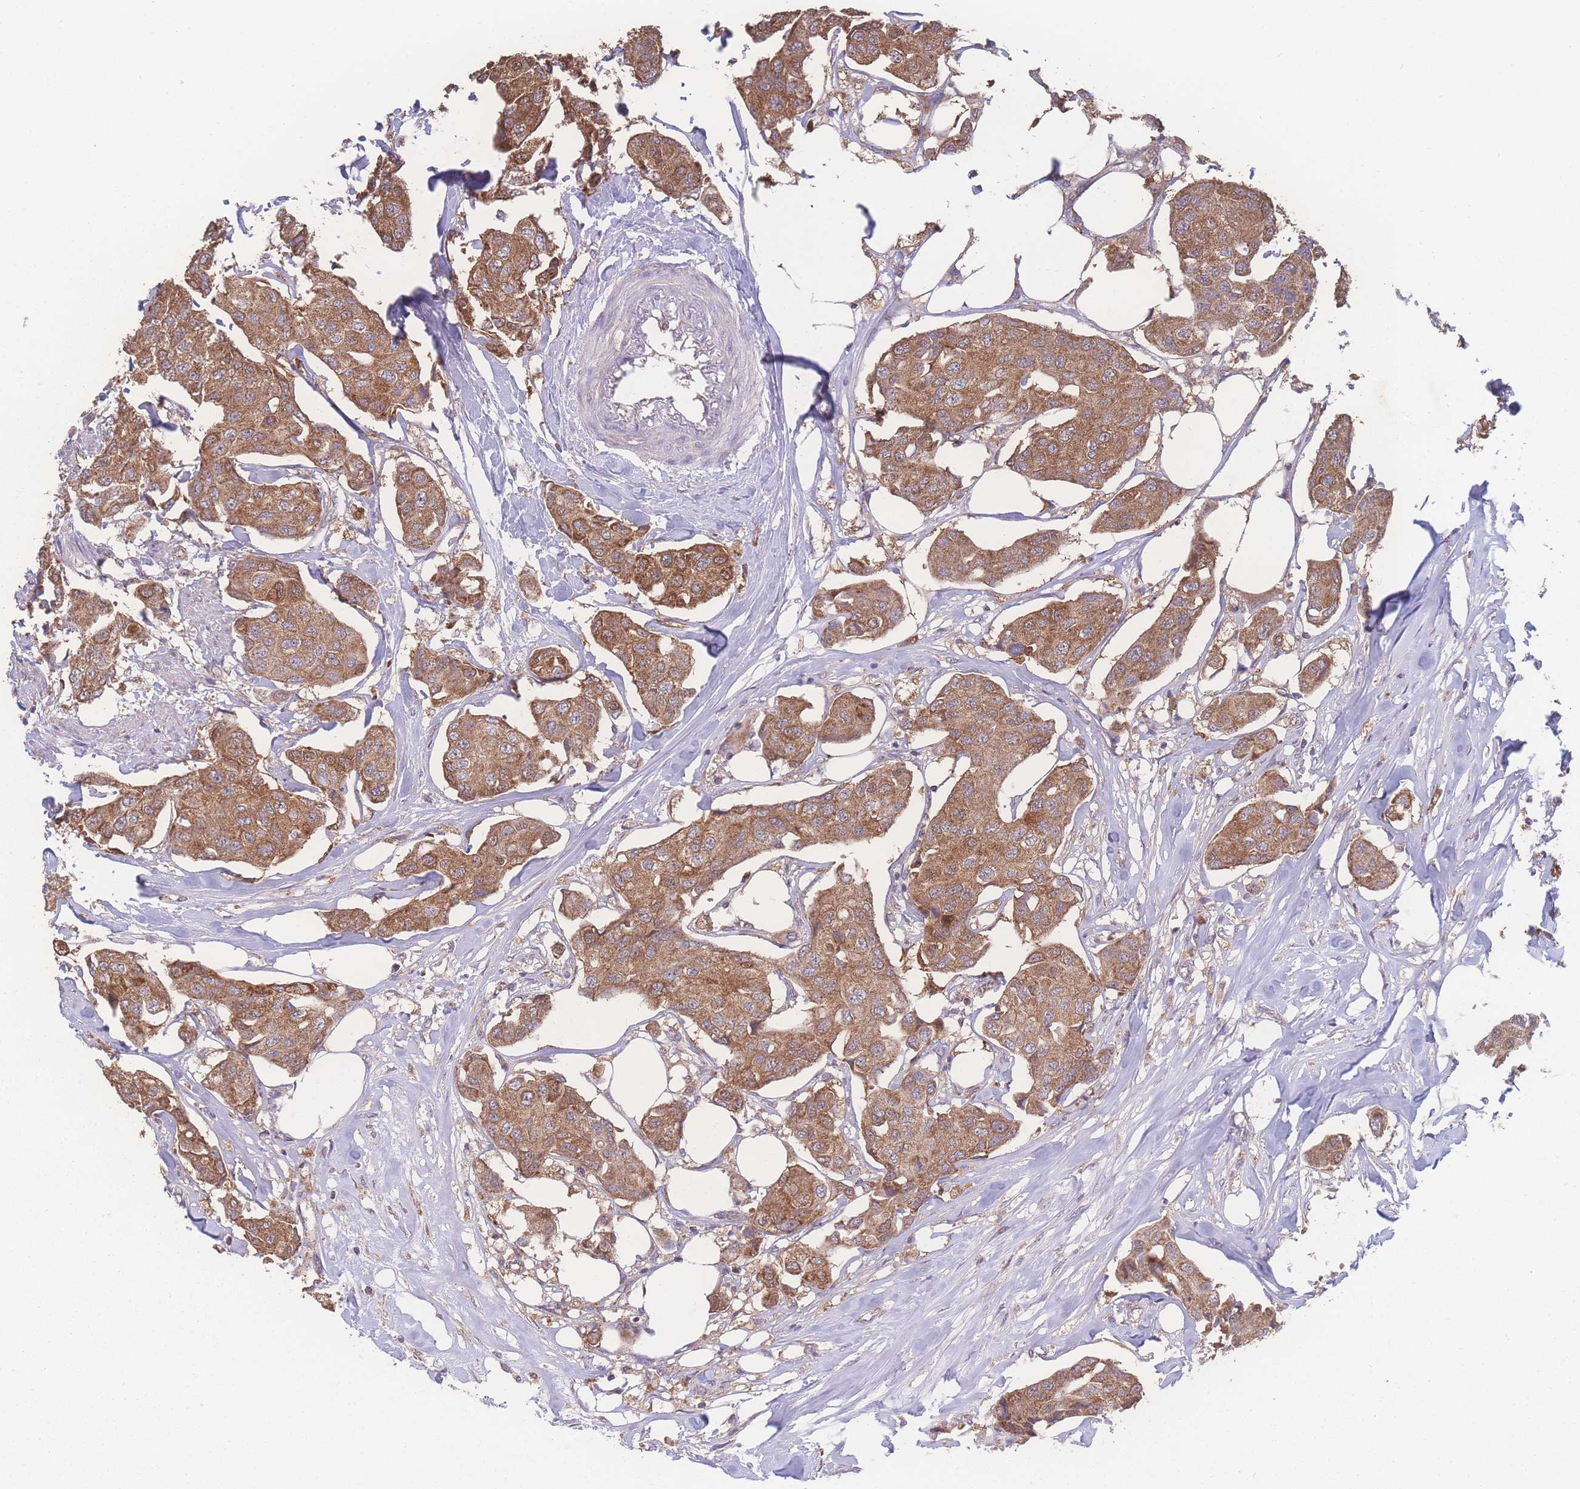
{"staining": {"intensity": "moderate", "quantity": ">75%", "location": "cytoplasmic/membranous"}, "tissue": "breast cancer", "cell_type": "Tumor cells", "image_type": "cancer", "snomed": [{"axis": "morphology", "description": "Duct carcinoma"}, {"axis": "topography", "description": "Breast"}, {"axis": "topography", "description": "Lymph node"}], "caption": "Immunohistochemistry of human intraductal carcinoma (breast) exhibits medium levels of moderate cytoplasmic/membranous expression in approximately >75% of tumor cells. Using DAB (brown) and hematoxylin (blue) stains, captured at high magnification using brightfield microscopy.", "gene": "GIPR", "patient": {"sex": "female", "age": 80}}